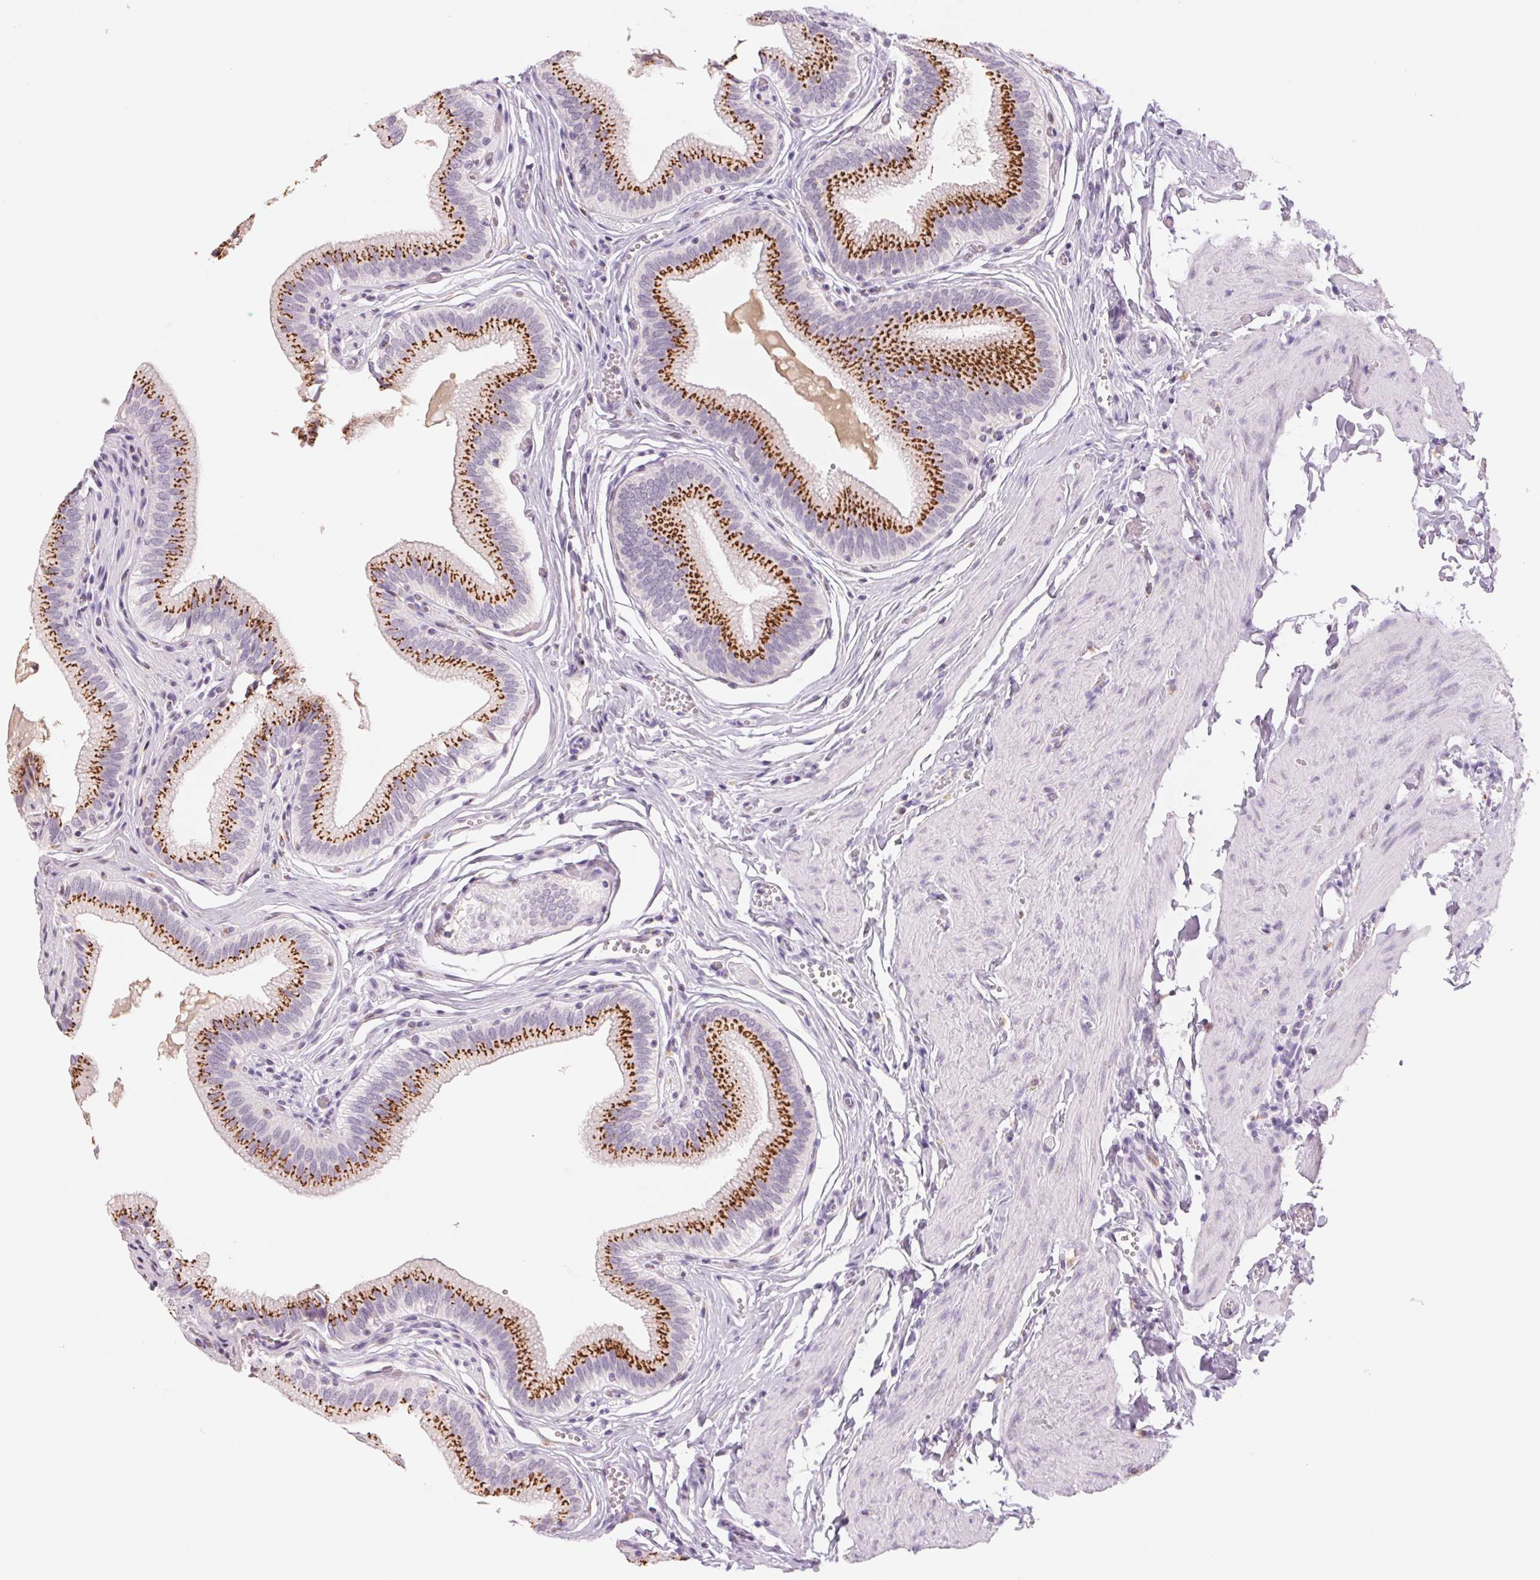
{"staining": {"intensity": "strong", "quantity": ">75%", "location": "cytoplasmic/membranous"}, "tissue": "gallbladder", "cell_type": "Glandular cells", "image_type": "normal", "snomed": [{"axis": "morphology", "description": "Normal tissue, NOS"}, {"axis": "topography", "description": "Gallbladder"}, {"axis": "topography", "description": "Peripheral nerve tissue"}], "caption": "Normal gallbladder reveals strong cytoplasmic/membranous expression in about >75% of glandular cells (brown staining indicates protein expression, while blue staining denotes nuclei)..", "gene": "GALNT7", "patient": {"sex": "male", "age": 17}}